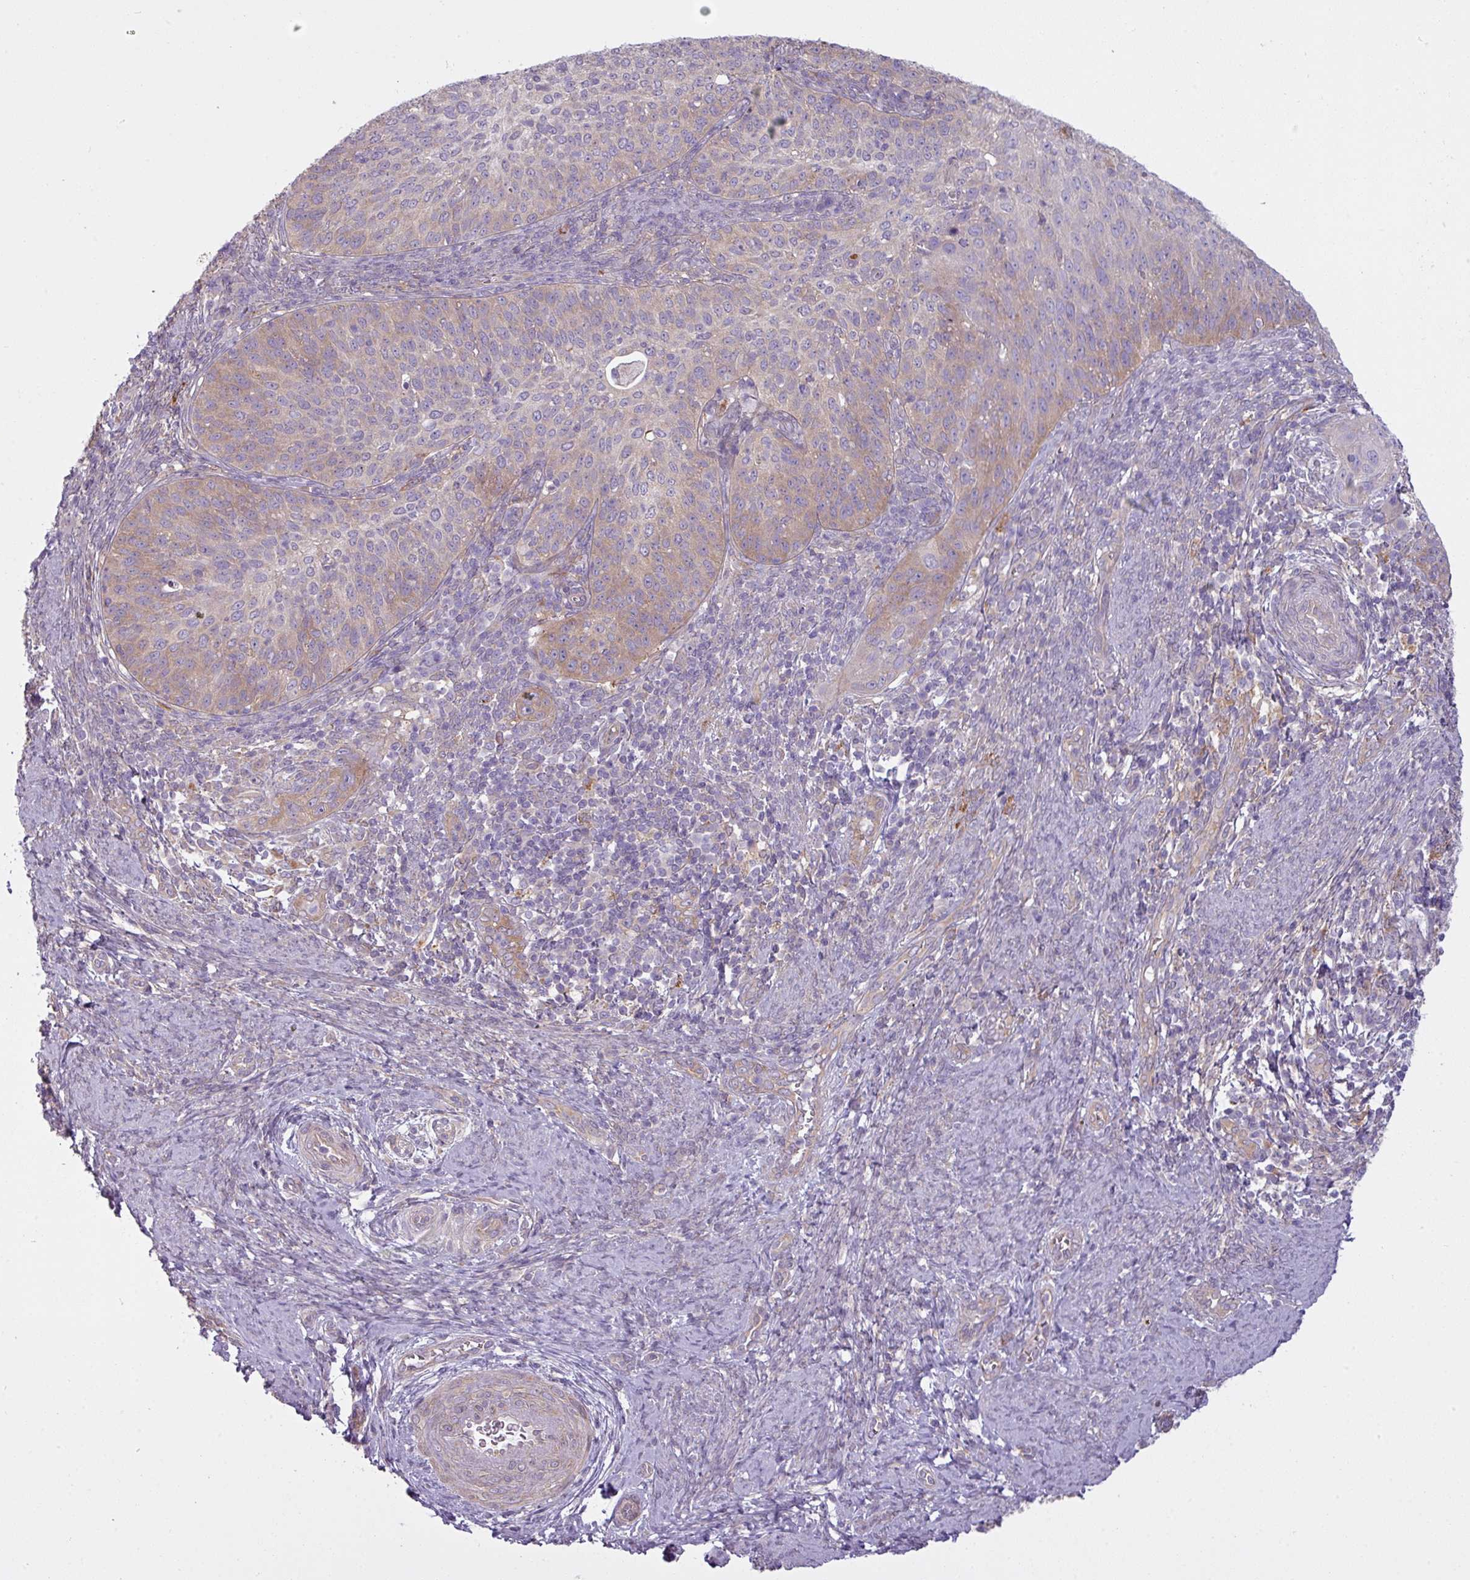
{"staining": {"intensity": "moderate", "quantity": "25%-75%", "location": "cytoplasmic/membranous"}, "tissue": "cervical cancer", "cell_type": "Tumor cells", "image_type": "cancer", "snomed": [{"axis": "morphology", "description": "Squamous cell carcinoma, NOS"}, {"axis": "topography", "description": "Cervix"}], "caption": "IHC (DAB (3,3'-diaminobenzidine)) staining of human squamous cell carcinoma (cervical) exhibits moderate cytoplasmic/membranous protein expression in about 25%-75% of tumor cells. The protein is stained brown, and the nuclei are stained in blue (DAB IHC with brightfield microscopy, high magnification).", "gene": "CAMK2B", "patient": {"sex": "female", "age": 30}}